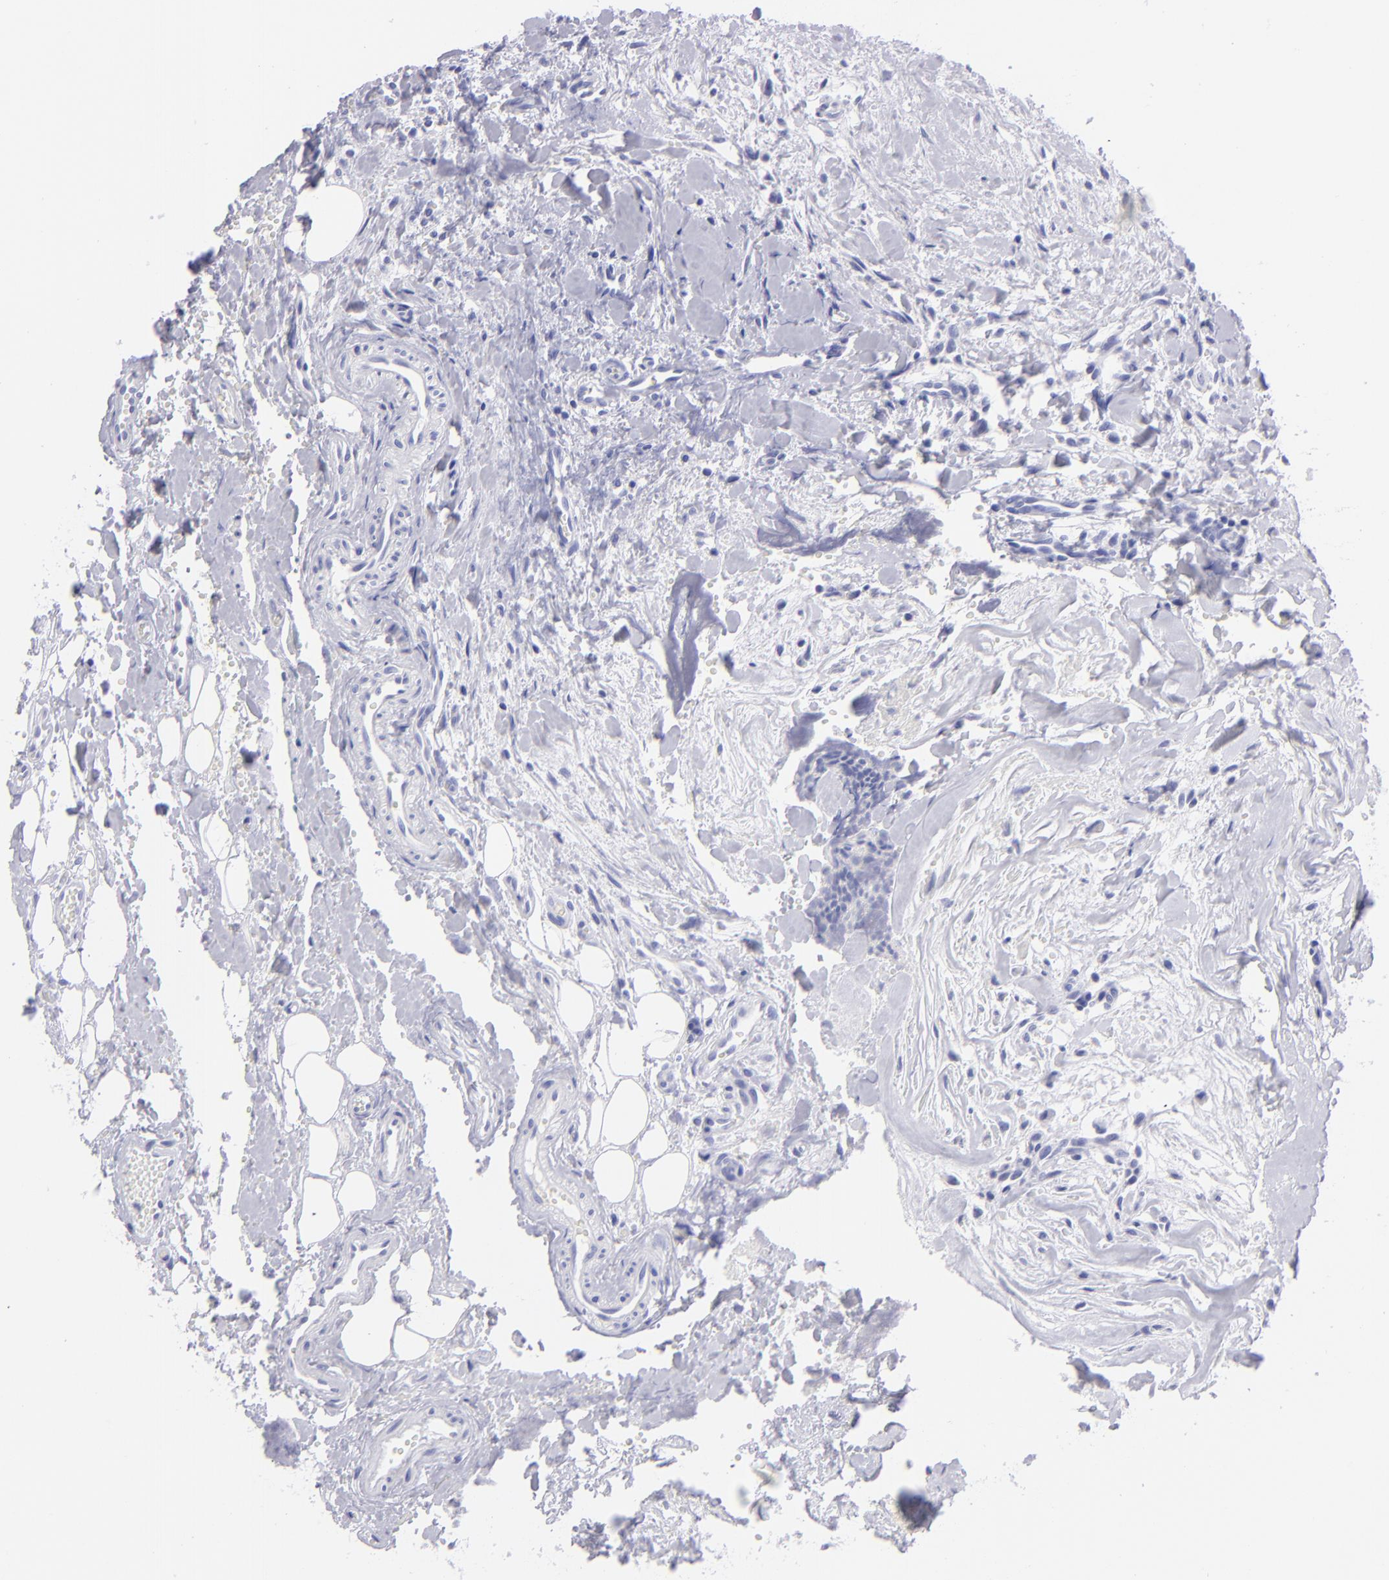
{"staining": {"intensity": "negative", "quantity": "none", "location": "none"}, "tissue": "head and neck cancer", "cell_type": "Tumor cells", "image_type": "cancer", "snomed": [{"axis": "morphology", "description": "Squamous cell carcinoma, NOS"}, {"axis": "topography", "description": "Salivary gland"}, {"axis": "topography", "description": "Head-Neck"}], "caption": "Immunohistochemical staining of human squamous cell carcinoma (head and neck) shows no significant expression in tumor cells.", "gene": "SLC1A2", "patient": {"sex": "male", "age": 70}}